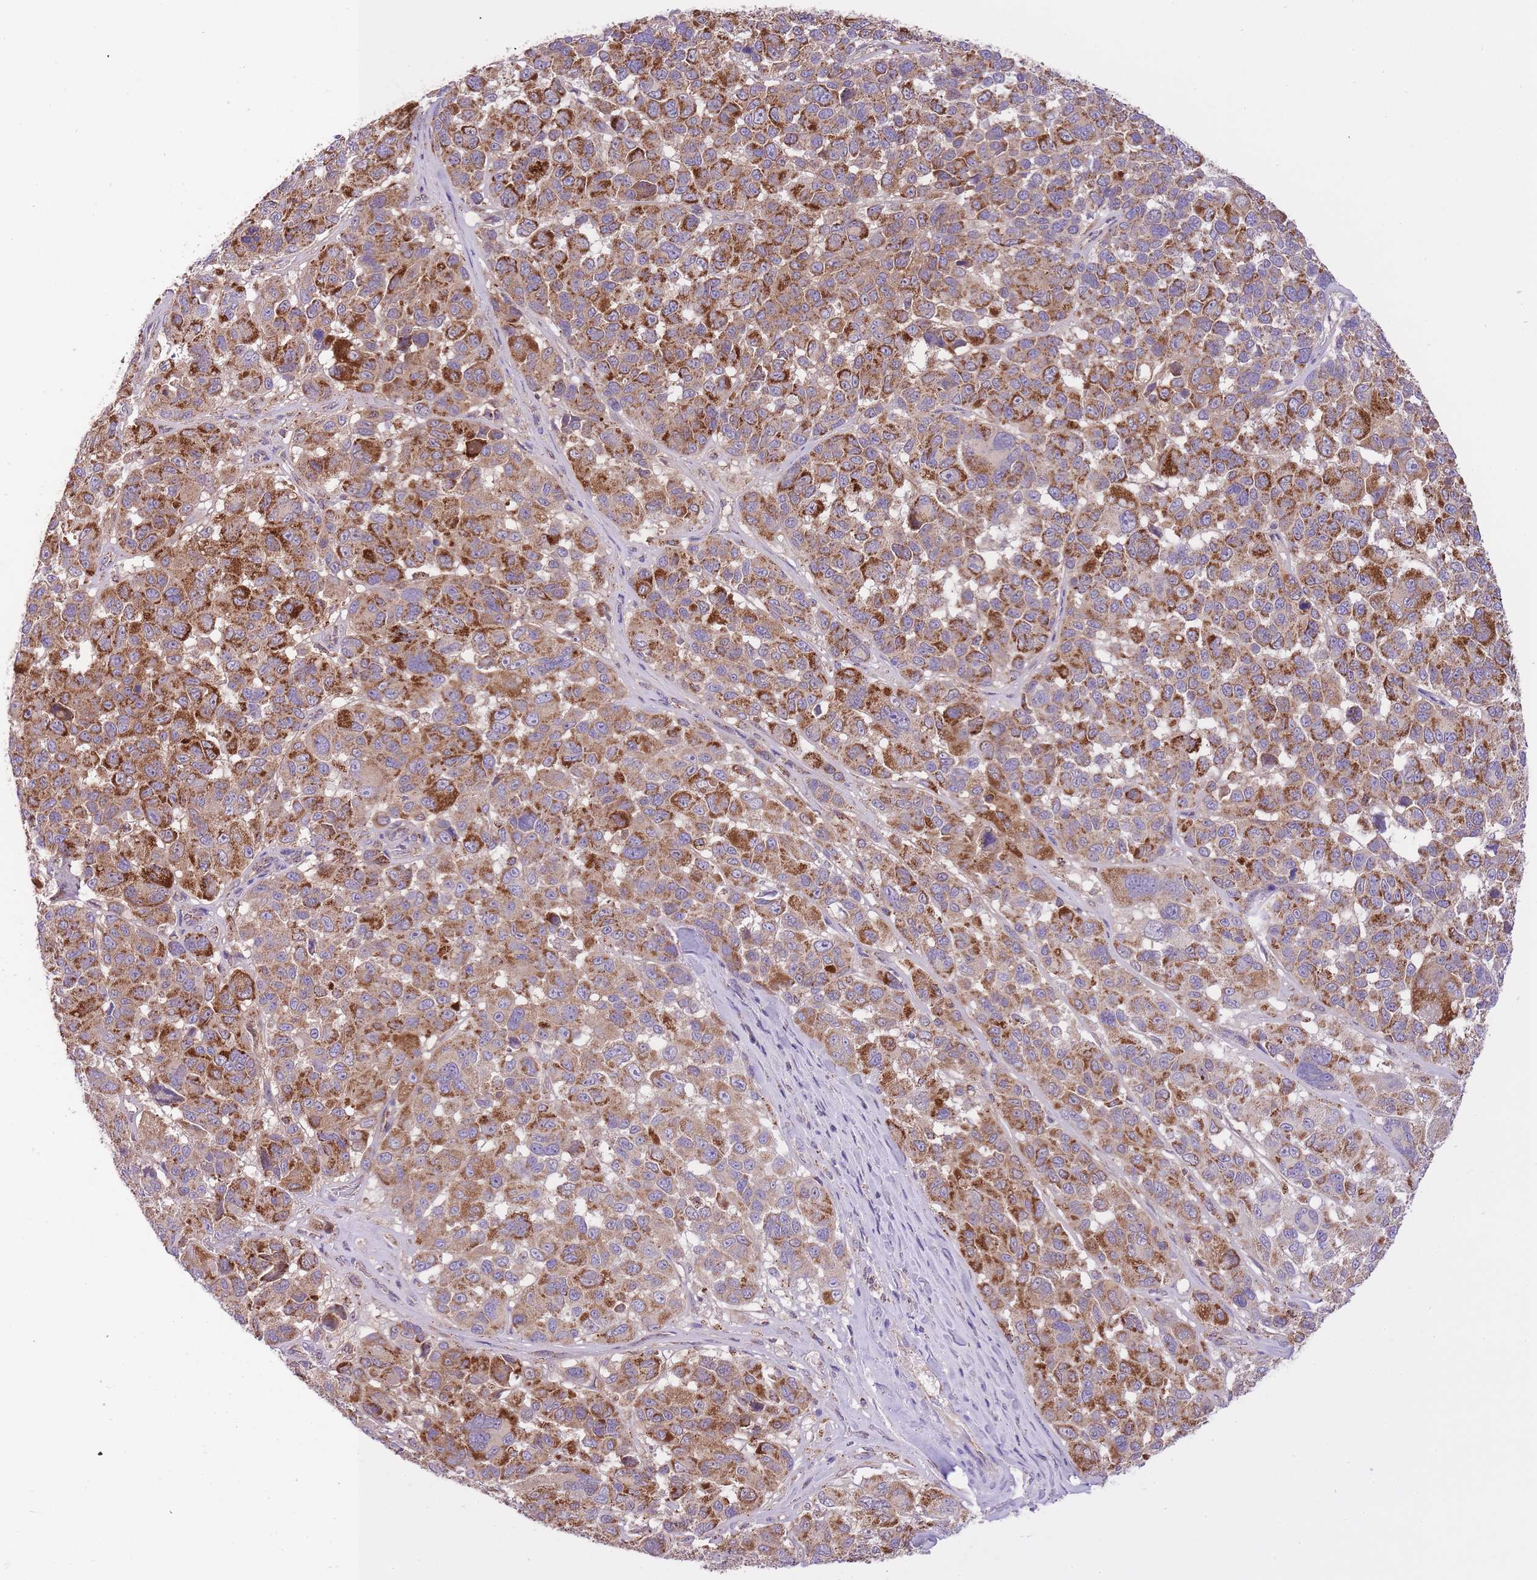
{"staining": {"intensity": "moderate", "quantity": ">75%", "location": "cytoplasmic/membranous"}, "tissue": "melanoma", "cell_type": "Tumor cells", "image_type": "cancer", "snomed": [{"axis": "morphology", "description": "Malignant melanoma, NOS"}, {"axis": "topography", "description": "Skin"}], "caption": "Protein staining by IHC reveals moderate cytoplasmic/membranous staining in approximately >75% of tumor cells in malignant melanoma.", "gene": "ST3GAL3", "patient": {"sex": "female", "age": 66}}